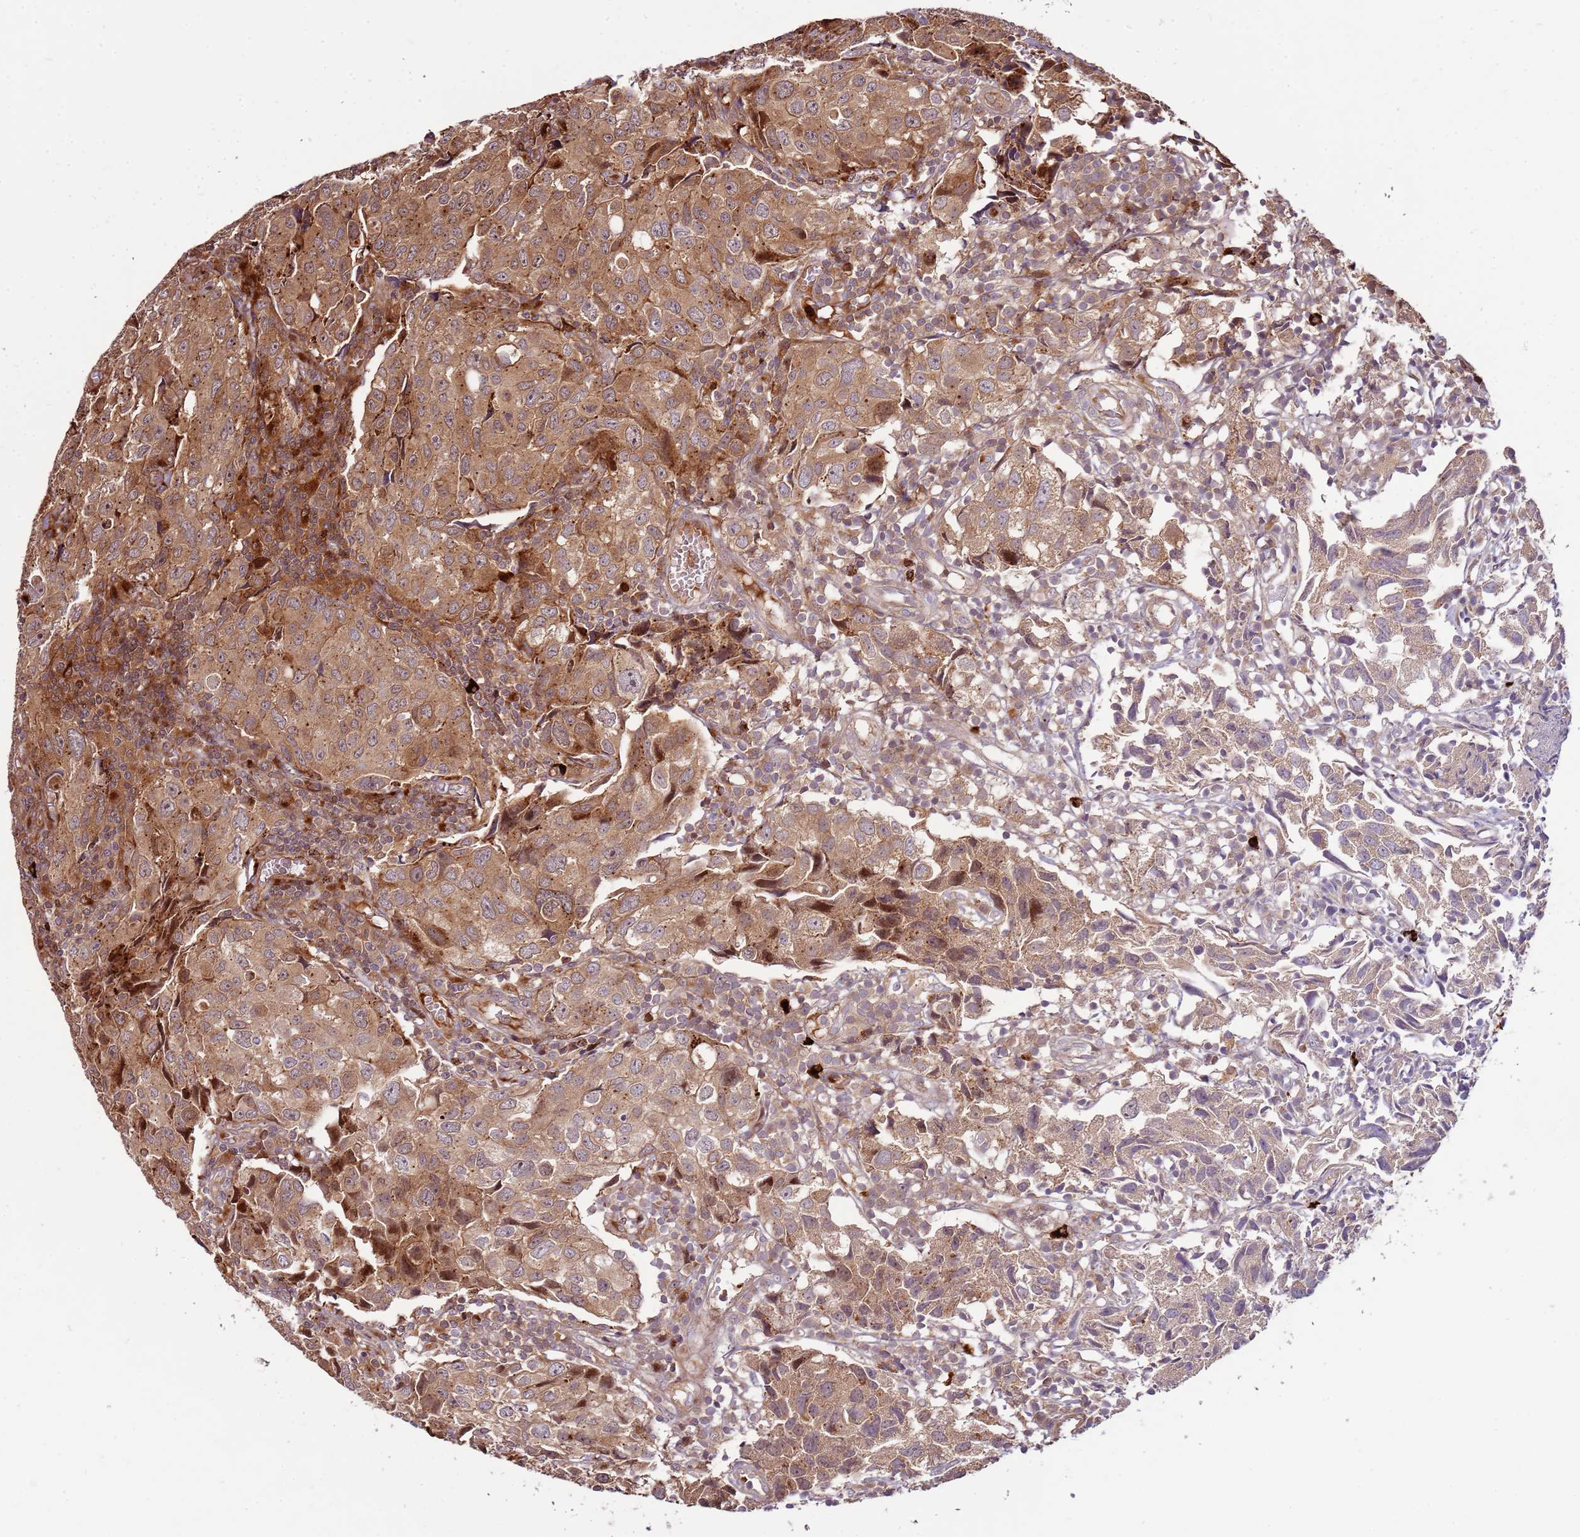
{"staining": {"intensity": "moderate", "quantity": ">75%", "location": "cytoplasmic/membranous"}, "tissue": "urothelial cancer", "cell_type": "Tumor cells", "image_type": "cancer", "snomed": [{"axis": "morphology", "description": "Urothelial carcinoma, High grade"}, {"axis": "topography", "description": "Urinary bladder"}], "caption": "Urothelial cancer stained with DAB immunohistochemistry (IHC) displays medium levels of moderate cytoplasmic/membranous staining in about >75% of tumor cells.", "gene": "ZNF624", "patient": {"sex": "female", "age": 75}}